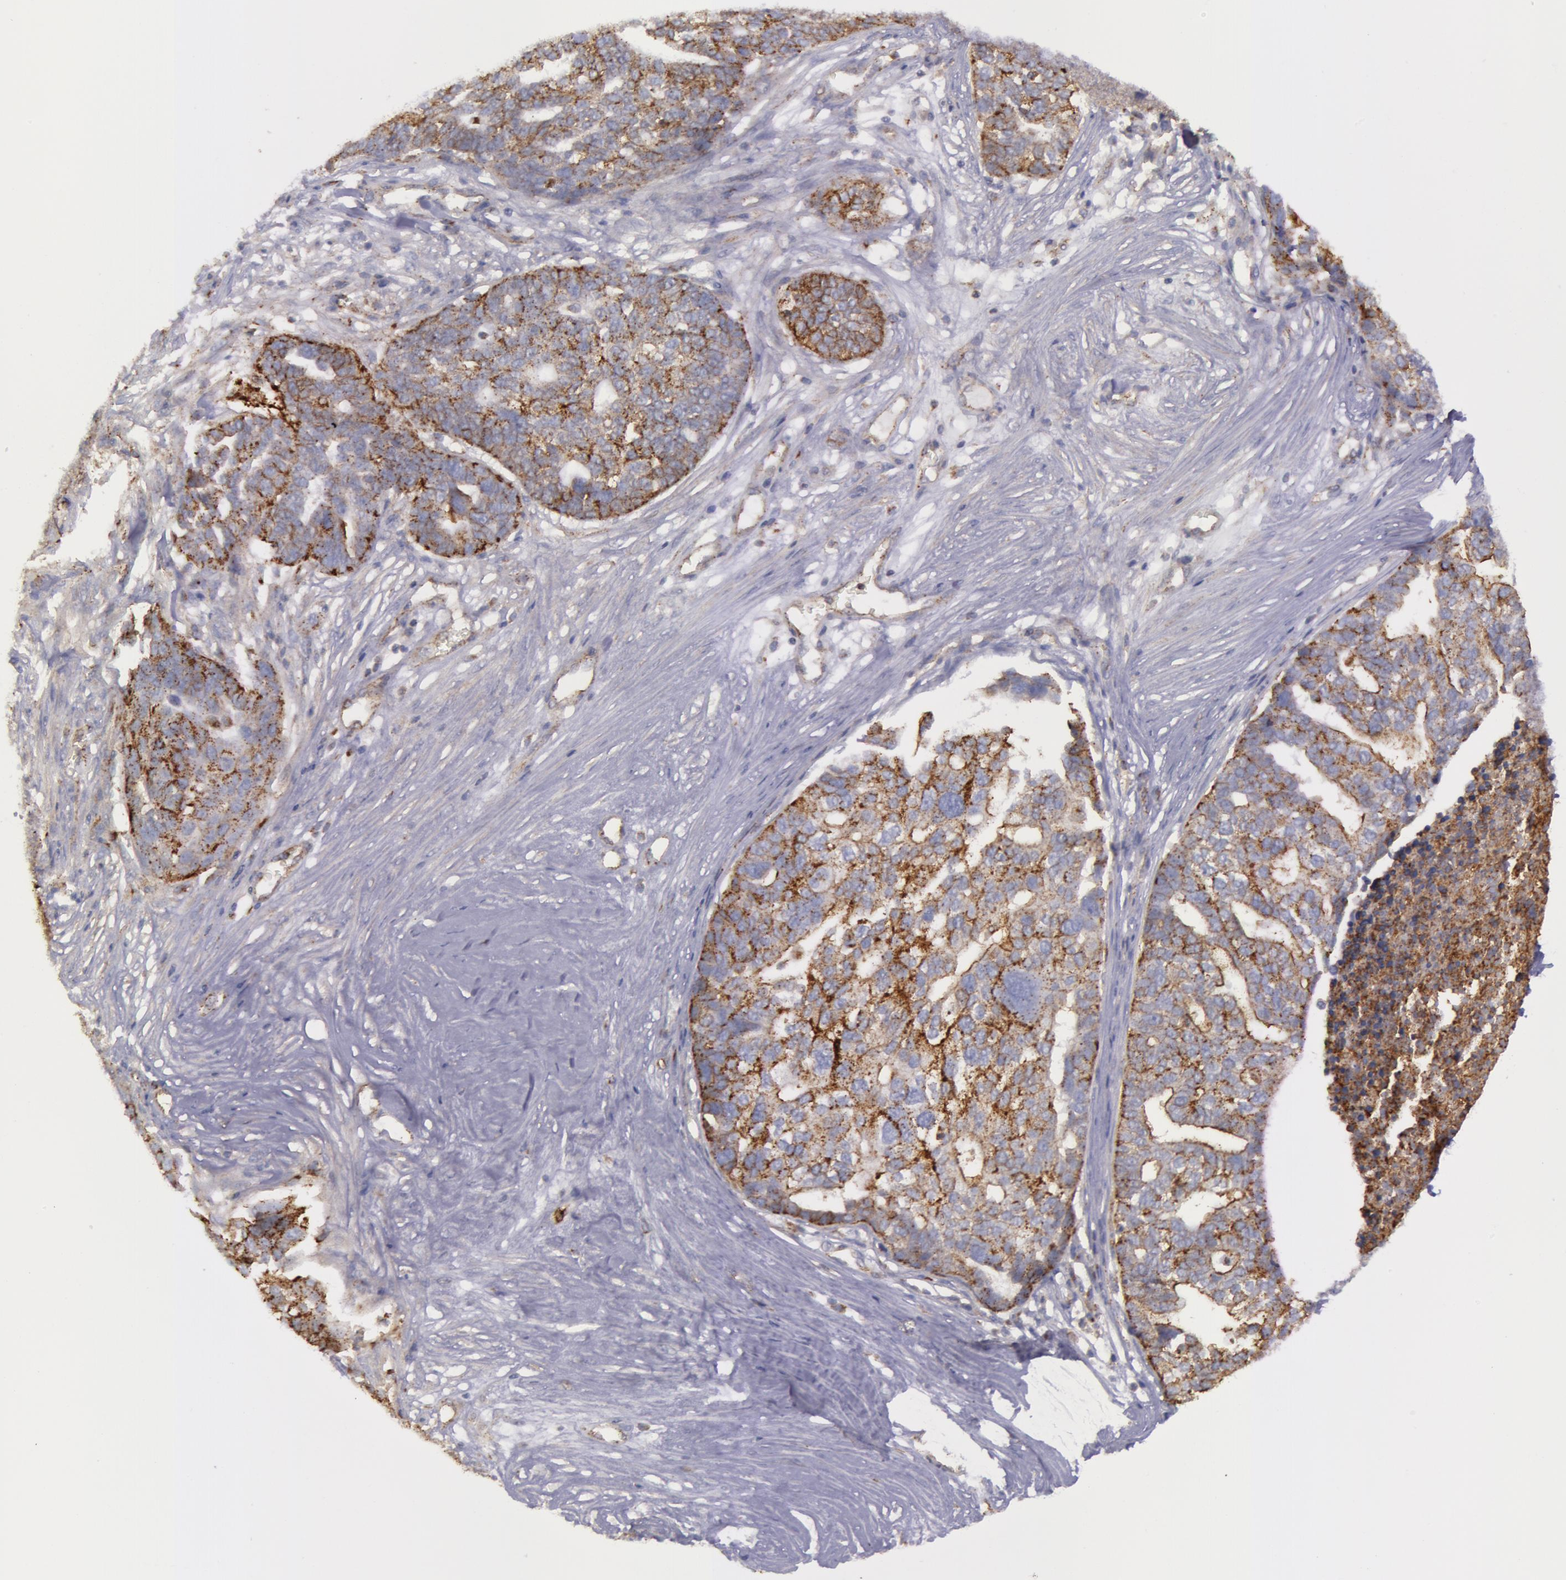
{"staining": {"intensity": "weak", "quantity": ">75%", "location": "cytoplasmic/membranous"}, "tissue": "ovarian cancer", "cell_type": "Tumor cells", "image_type": "cancer", "snomed": [{"axis": "morphology", "description": "Cystadenocarcinoma, serous, NOS"}, {"axis": "topography", "description": "Ovary"}], "caption": "A high-resolution image shows immunohistochemistry staining of ovarian serous cystadenocarcinoma, which shows weak cytoplasmic/membranous expression in about >75% of tumor cells.", "gene": "FLOT2", "patient": {"sex": "female", "age": 59}}